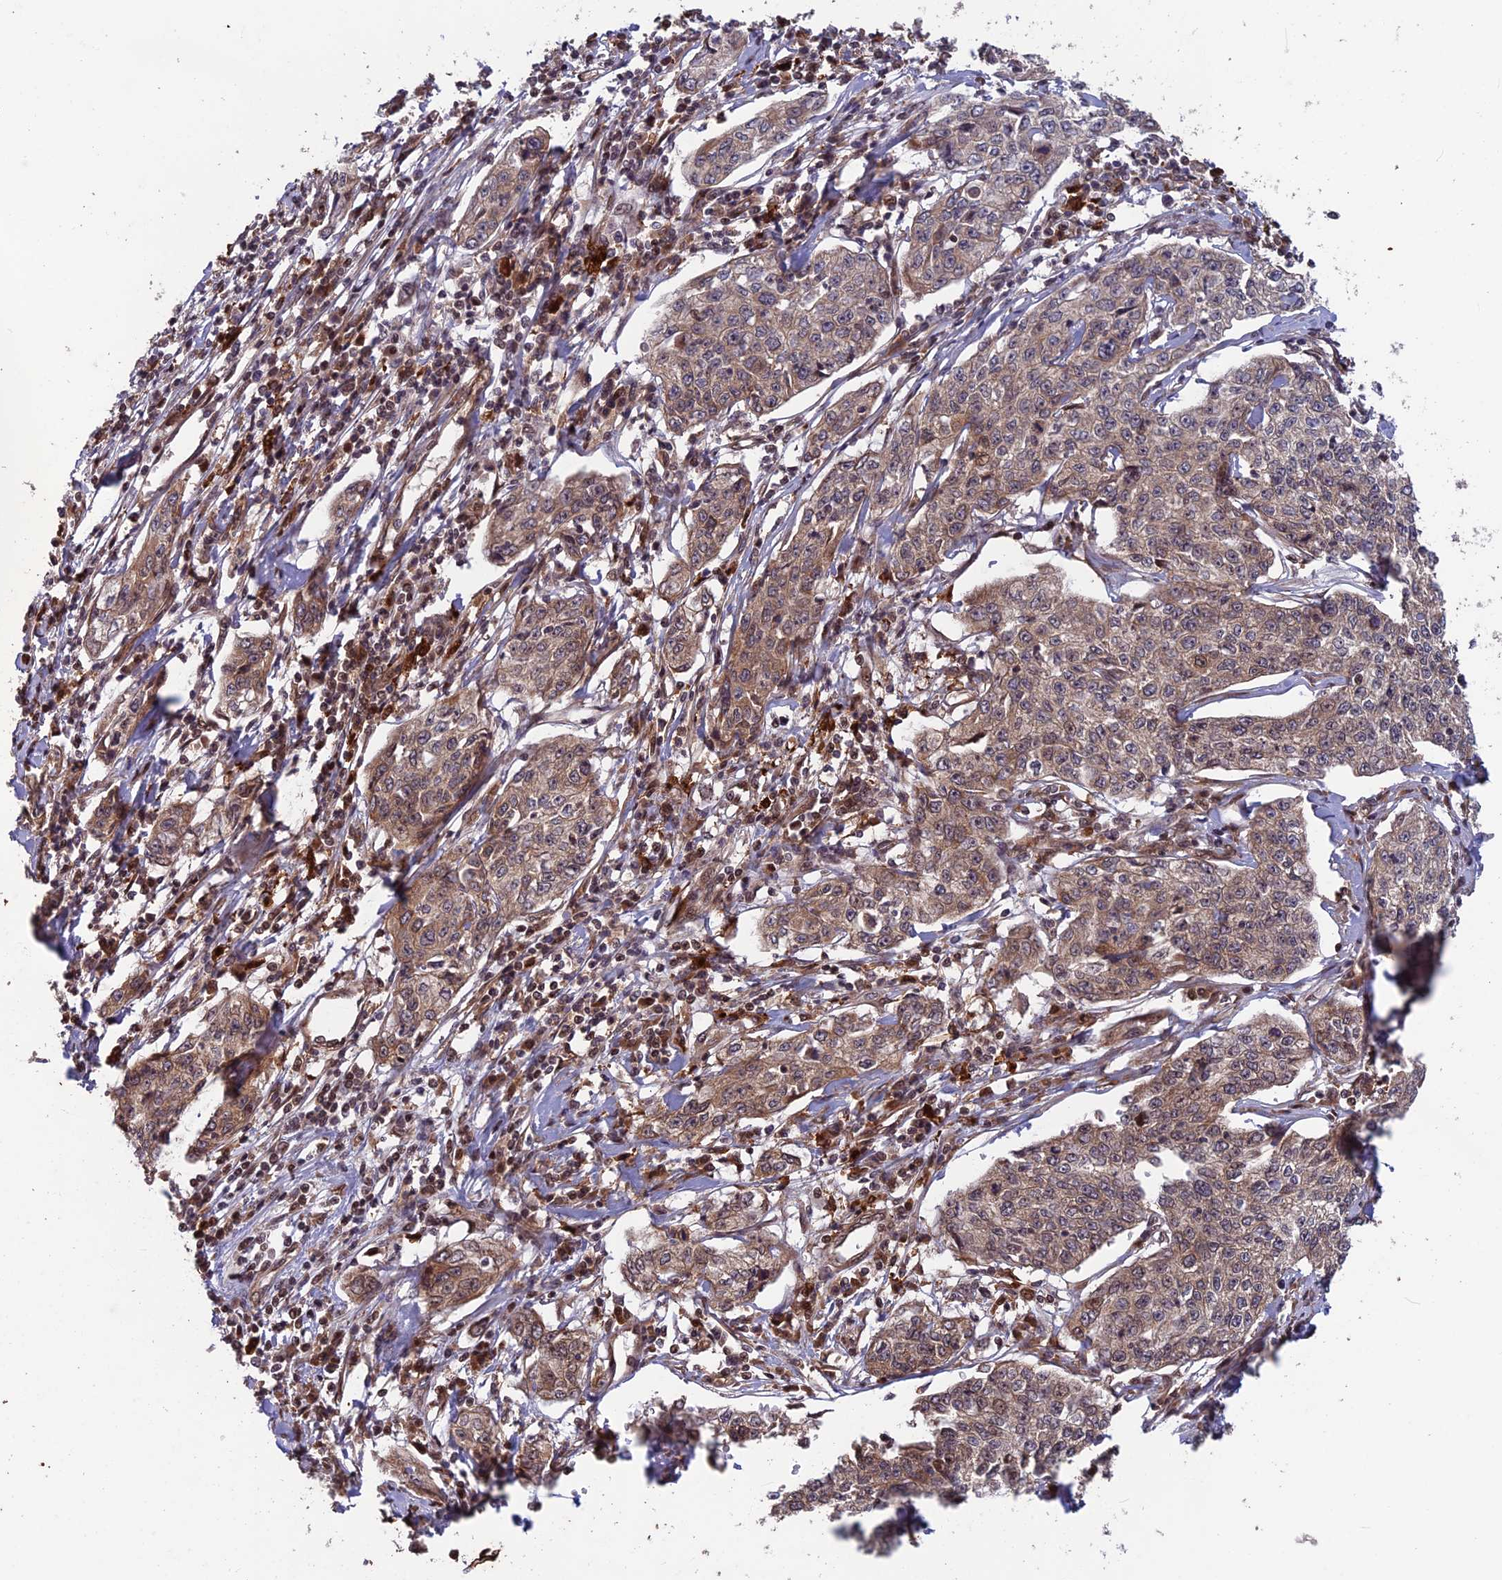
{"staining": {"intensity": "weak", "quantity": "25%-75%", "location": "cytoplasmic/membranous"}, "tissue": "cervical cancer", "cell_type": "Tumor cells", "image_type": "cancer", "snomed": [{"axis": "morphology", "description": "Squamous cell carcinoma, NOS"}, {"axis": "topography", "description": "Cervix"}], "caption": "A low amount of weak cytoplasmic/membranous expression is identified in approximately 25%-75% of tumor cells in cervical cancer (squamous cell carcinoma) tissue.", "gene": "MAST2", "patient": {"sex": "female", "age": 35}}